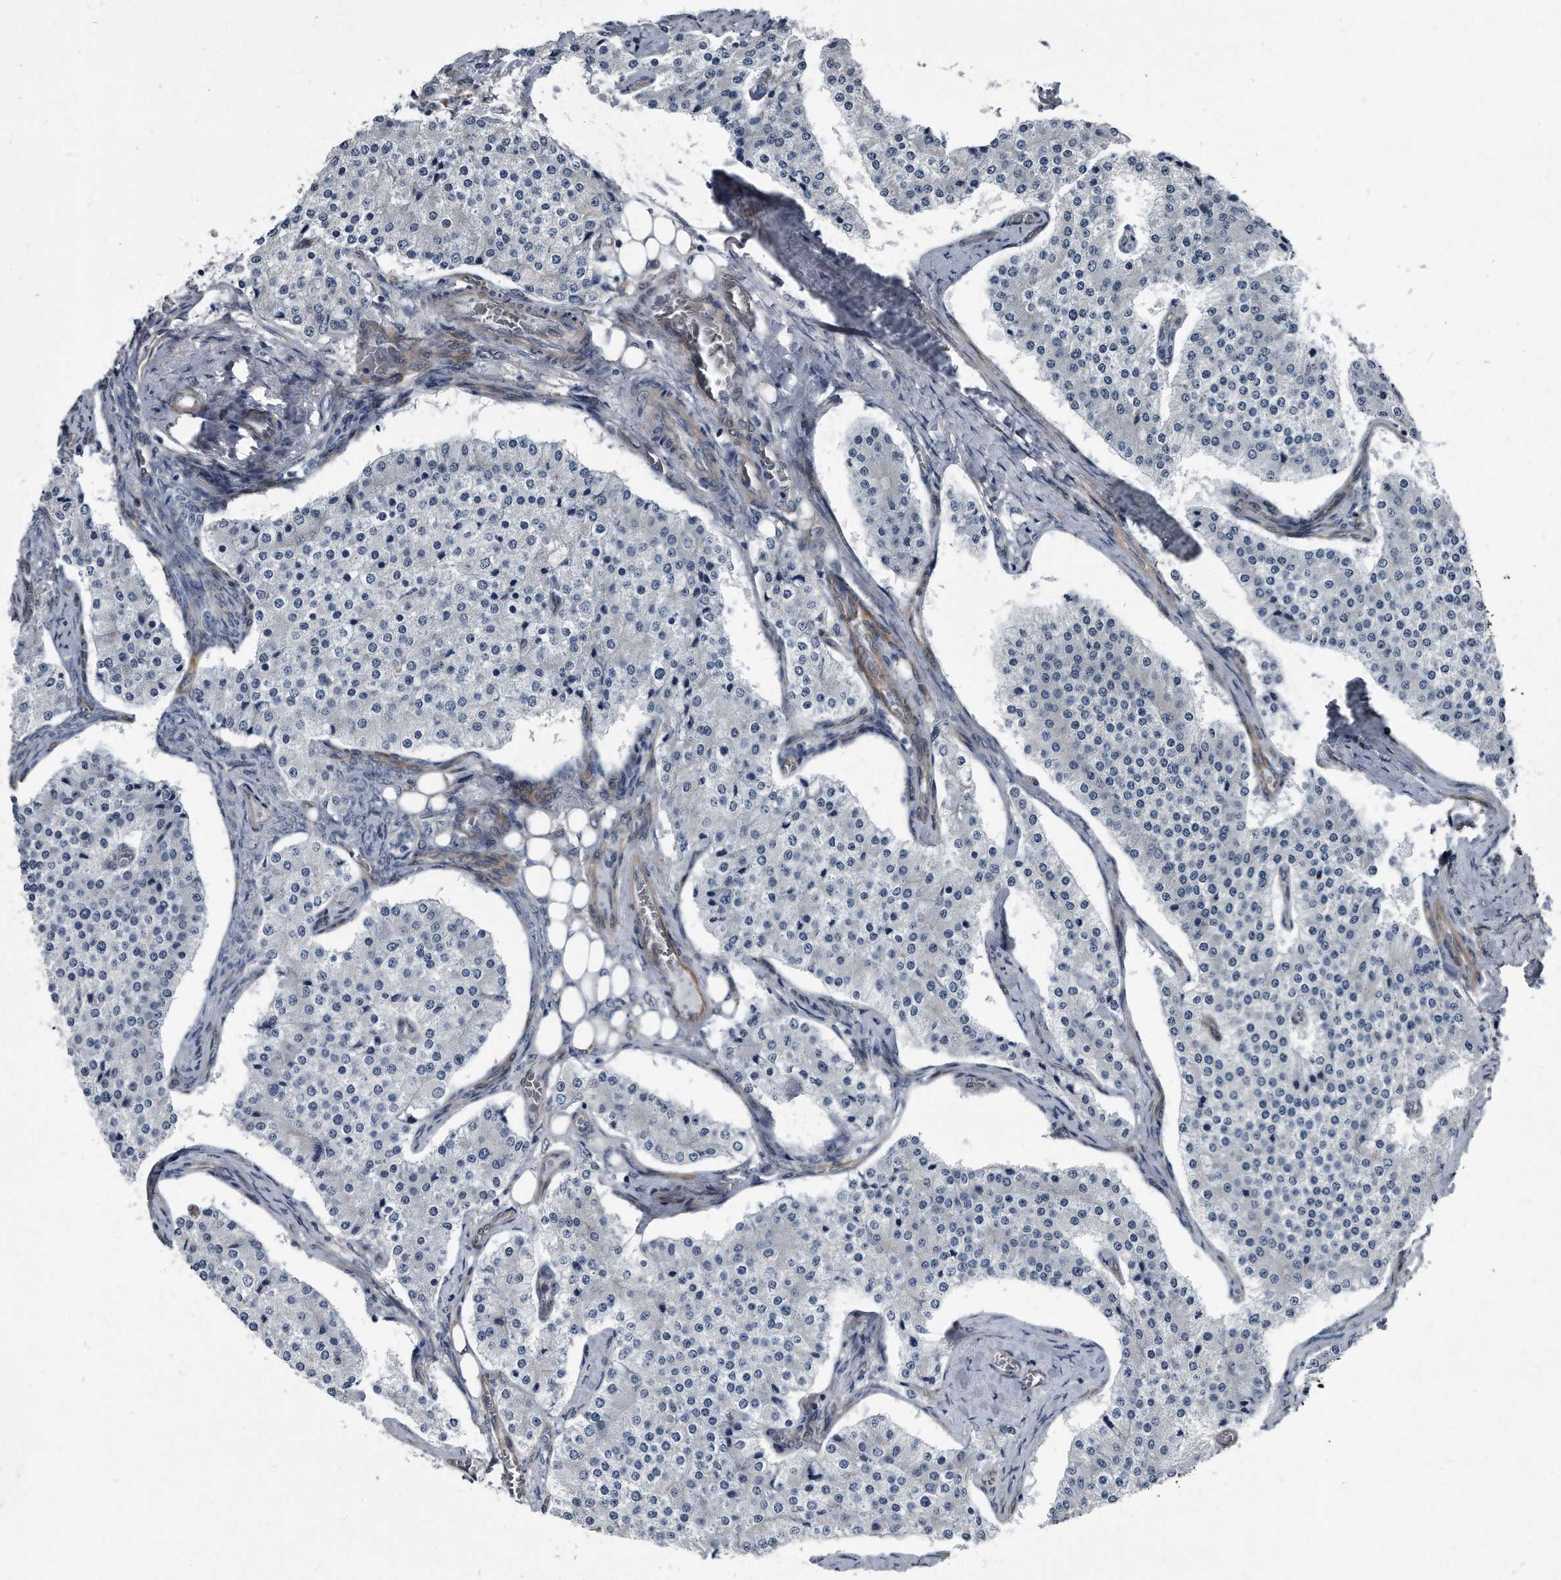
{"staining": {"intensity": "negative", "quantity": "none", "location": "none"}, "tissue": "carcinoid", "cell_type": "Tumor cells", "image_type": "cancer", "snomed": [{"axis": "morphology", "description": "Carcinoid, malignant, NOS"}, {"axis": "topography", "description": "Colon"}], "caption": "The image exhibits no significant positivity in tumor cells of malignant carcinoid. (DAB immunohistochemistry, high magnification).", "gene": "PLEC", "patient": {"sex": "female", "age": 52}}